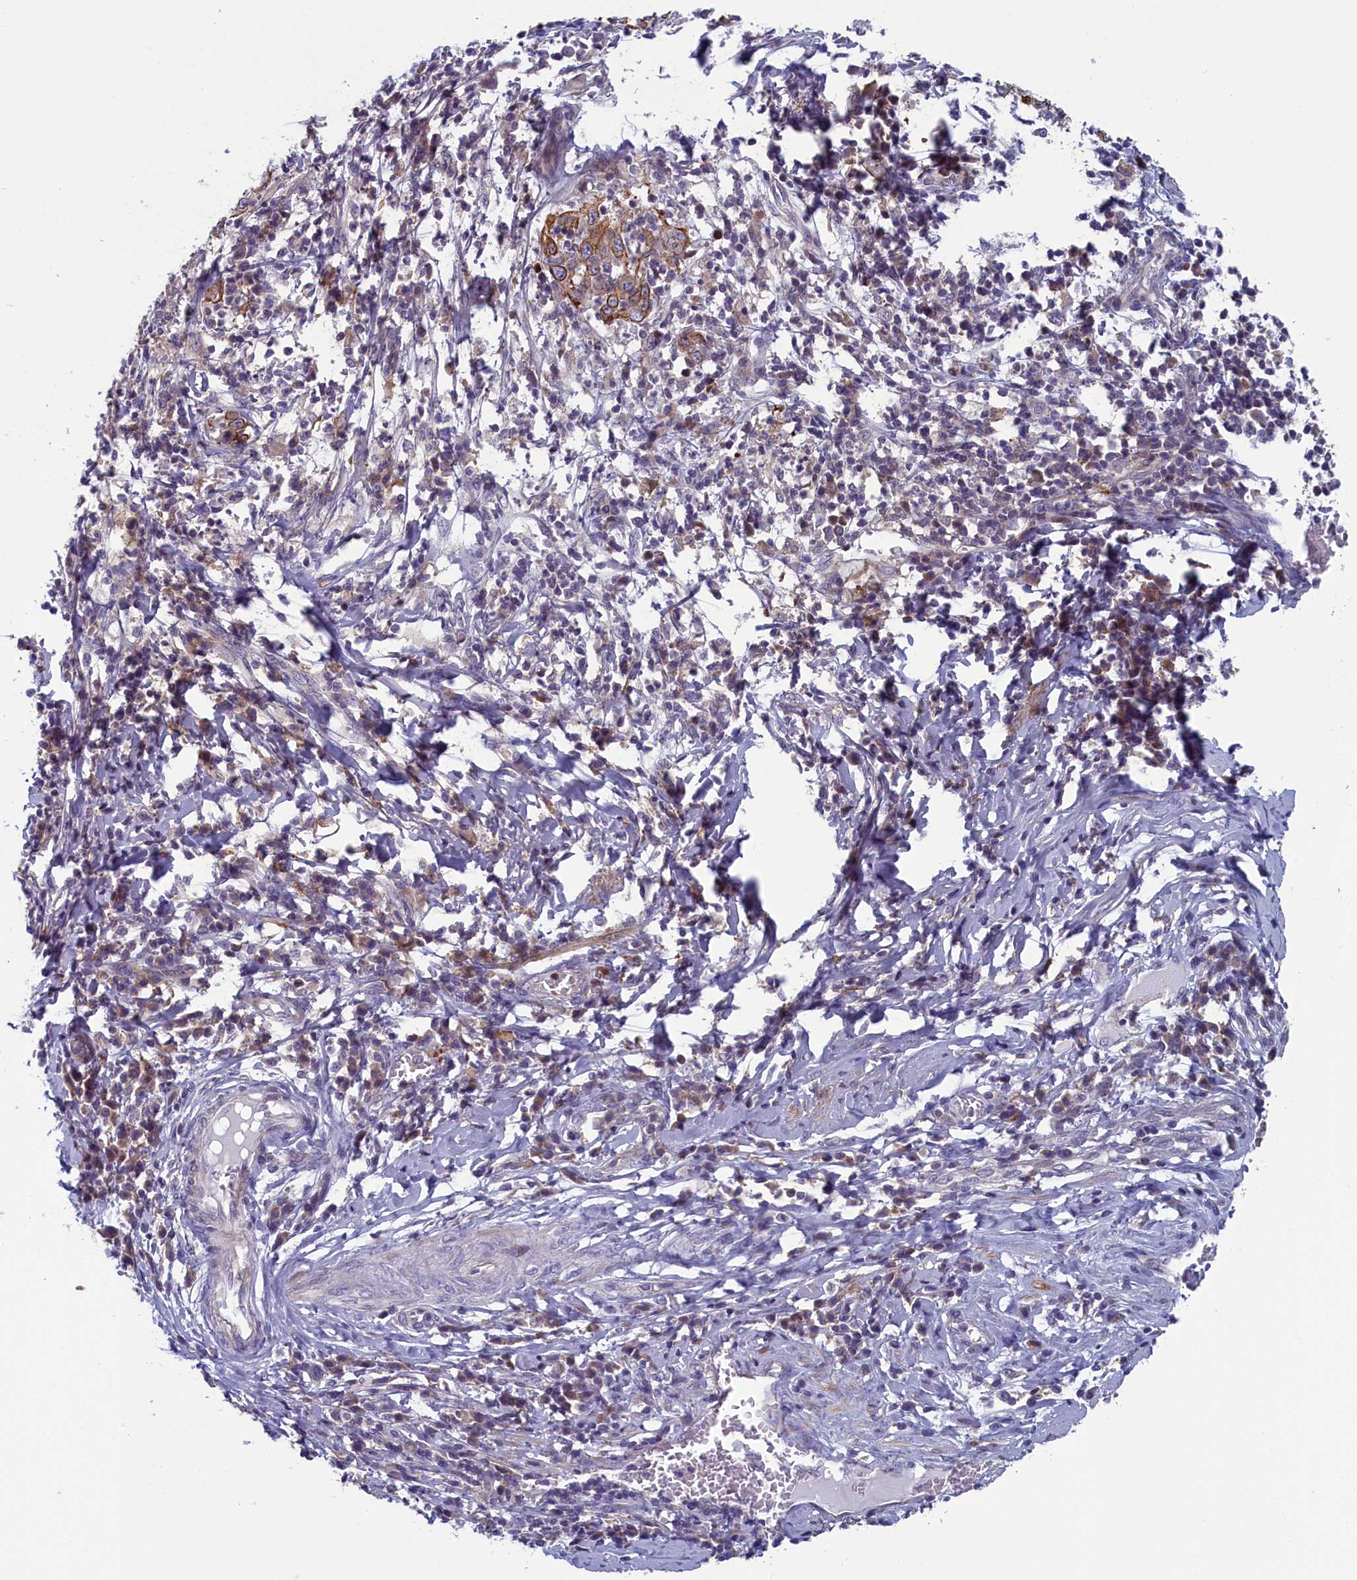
{"staining": {"intensity": "moderate", "quantity": ">75%", "location": "cytoplasmic/membranous"}, "tissue": "cervical cancer", "cell_type": "Tumor cells", "image_type": "cancer", "snomed": [{"axis": "morphology", "description": "Squamous cell carcinoma, NOS"}, {"axis": "topography", "description": "Cervix"}], "caption": "This histopathology image shows immunohistochemistry staining of human cervical squamous cell carcinoma, with medium moderate cytoplasmic/membranous expression in approximately >75% of tumor cells.", "gene": "ANKRD39", "patient": {"sex": "female", "age": 46}}